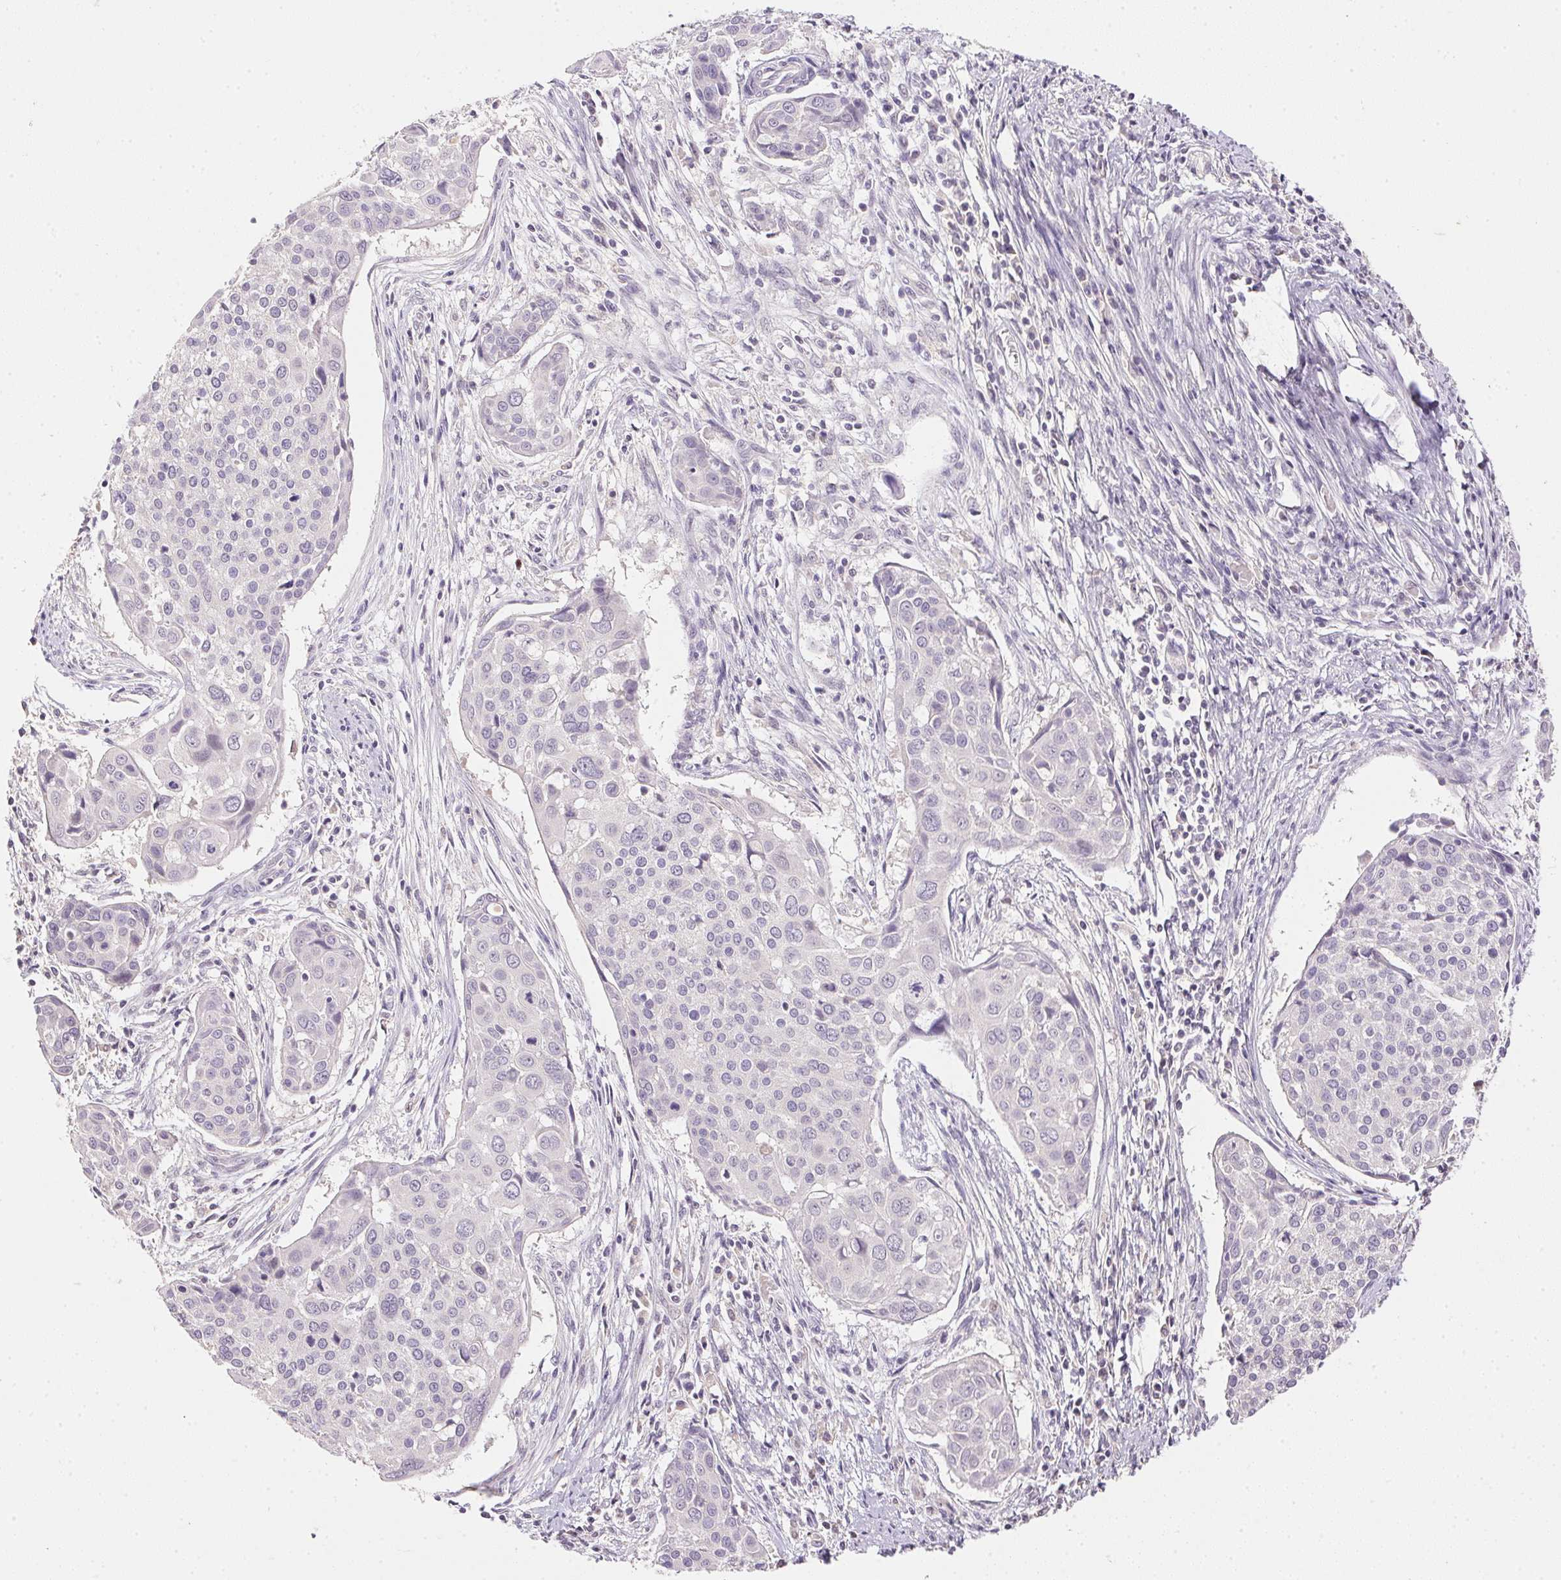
{"staining": {"intensity": "negative", "quantity": "none", "location": "none"}, "tissue": "cervical cancer", "cell_type": "Tumor cells", "image_type": "cancer", "snomed": [{"axis": "morphology", "description": "Squamous cell carcinoma, NOS"}, {"axis": "topography", "description": "Cervix"}], "caption": "DAB immunohistochemical staining of squamous cell carcinoma (cervical) demonstrates no significant expression in tumor cells.", "gene": "ALDH8A1", "patient": {"sex": "female", "age": 39}}